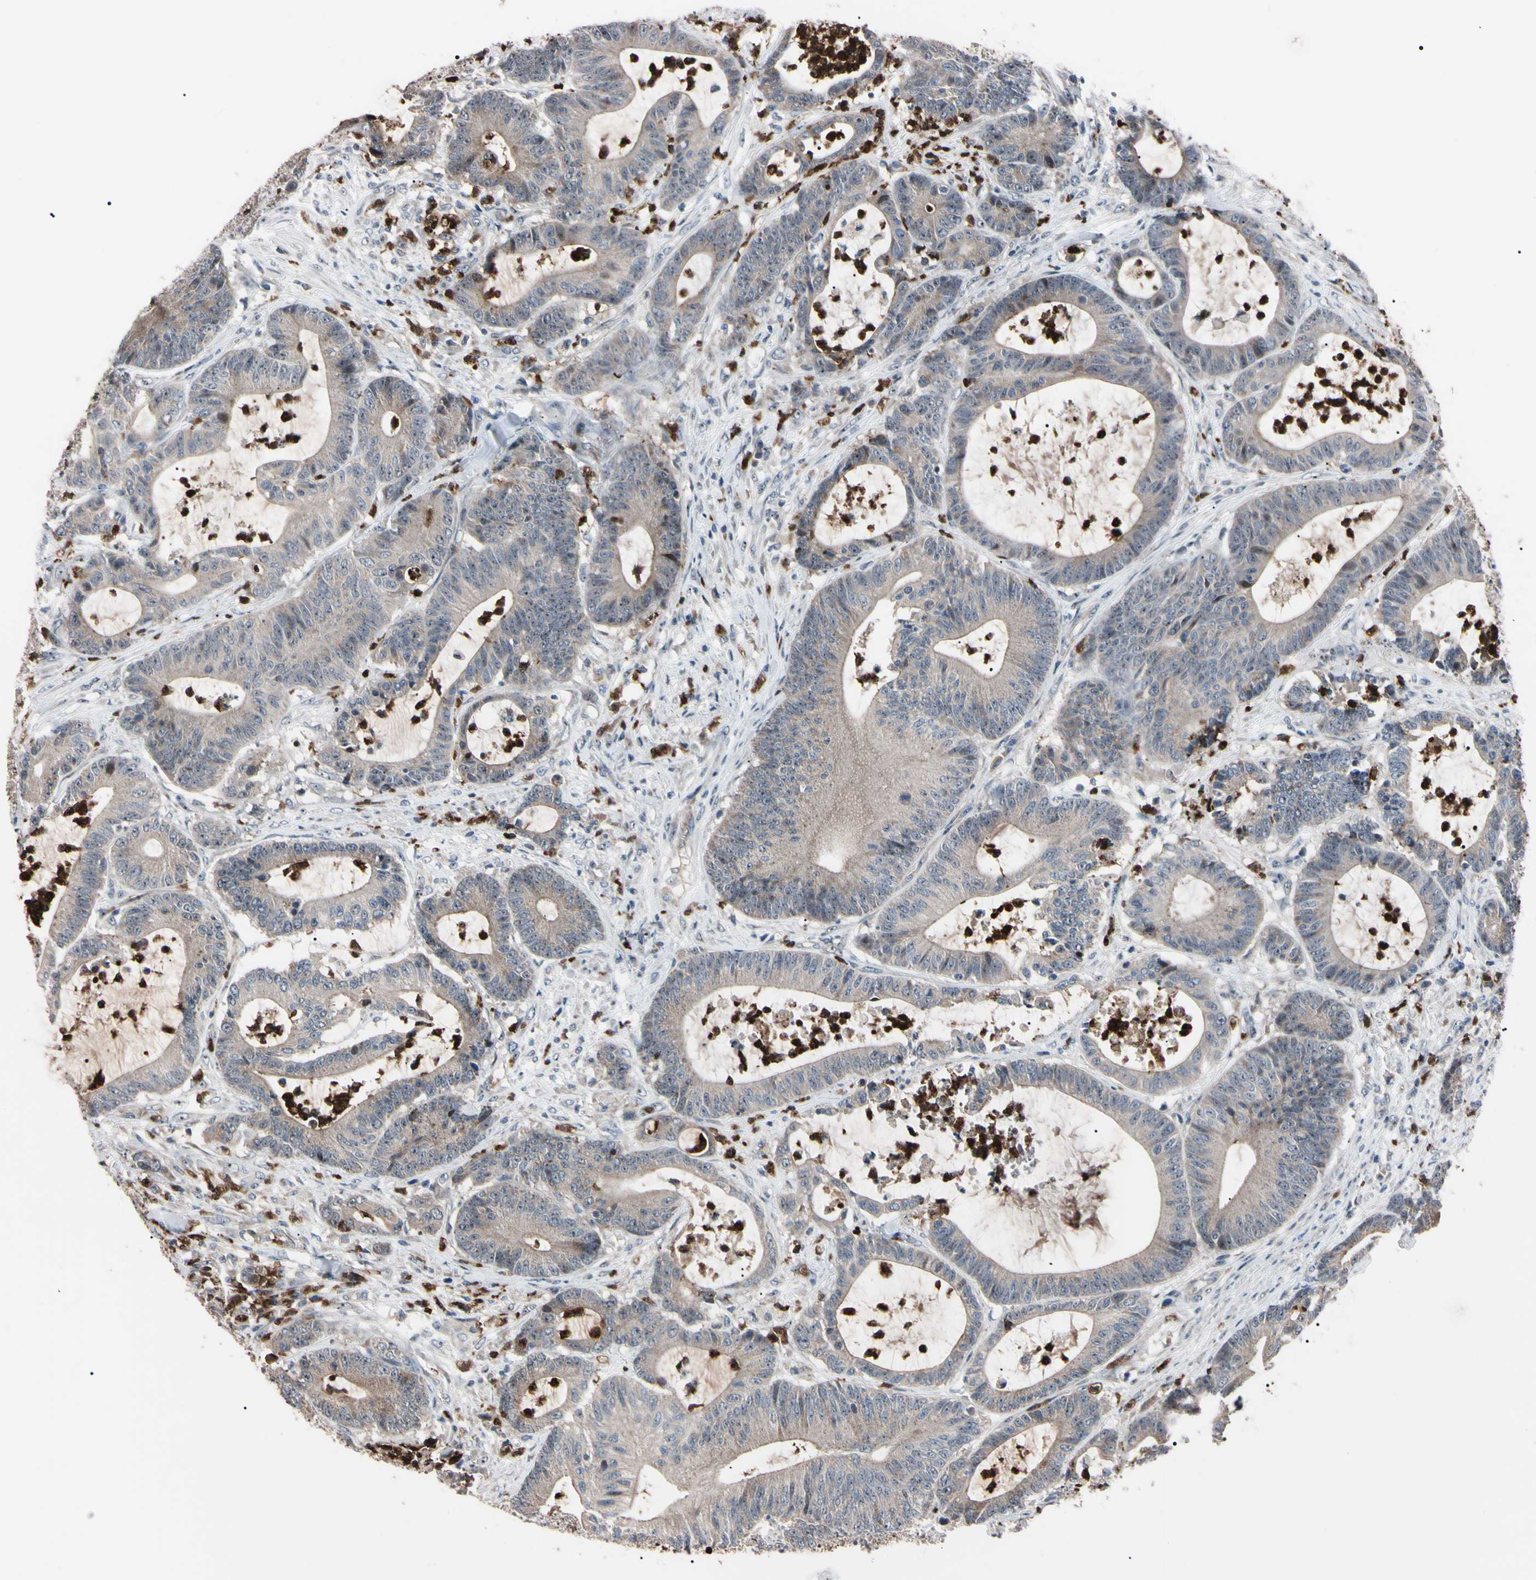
{"staining": {"intensity": "weak", "quantity": ">75%", "location": "cytoplasmic/membranous"}, "tissue": "colorectal cancer", "cell_type": "Tumor cells", "image_type": "cancer", "snomed": [{"axis": "morphology", "description": "Adenocarcinoma, NOS"}, {"axis": "topography", "description": "Colon"}], "caption": "Immunohistochemical staining of human colorectal adenocarcinoma displays low levels of weak cytoplasmic/membranous protein positivity in about >75% of tumor cells.", "gene": "TRAF5", "patient": {"sex": "female", "age": 84}}